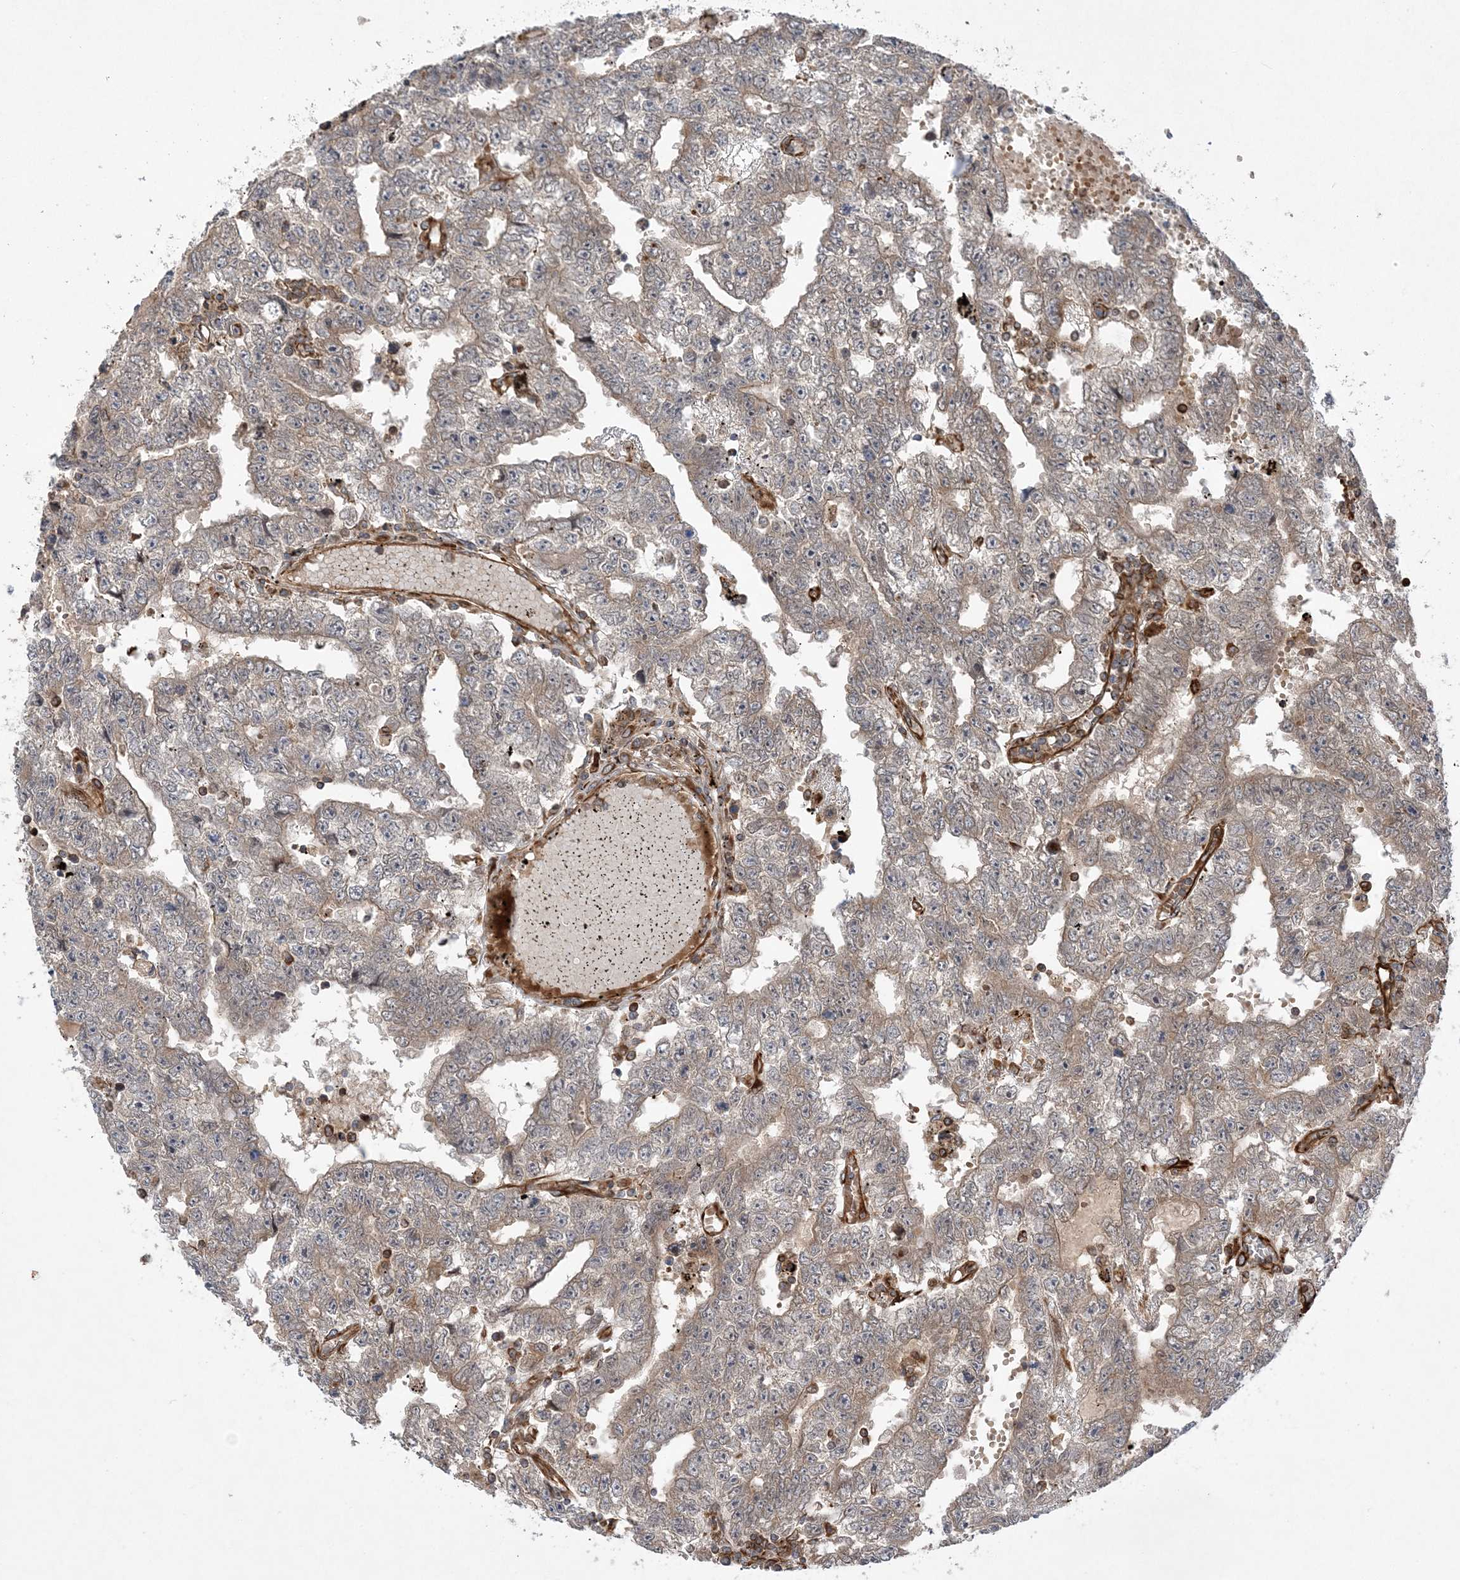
{"staining": {"intensity": "moderate", "quantity": "<25%", "location": "cytoplasmic/membranous"}, "tissue": "testis cancer", "cell_type": "Tumor cells", "image_type": "cancer", "snomed": [{"axis": "morphology", "description": "Carcinoma, Embryonal, NOS"}, {"axis": "topography", "description": "Testis"}], "caption": "Immunohistochemical staining of testis cancer (embryonal carcinoma) displays low levels of moderate cytoplasmic/membranous expression in about <25% of tumor cells. (DAB = brown stain, brightfield microscopy at high magnification).", "gene": "FAM114A2", "patient": {"sex": "male", "age": 25}}